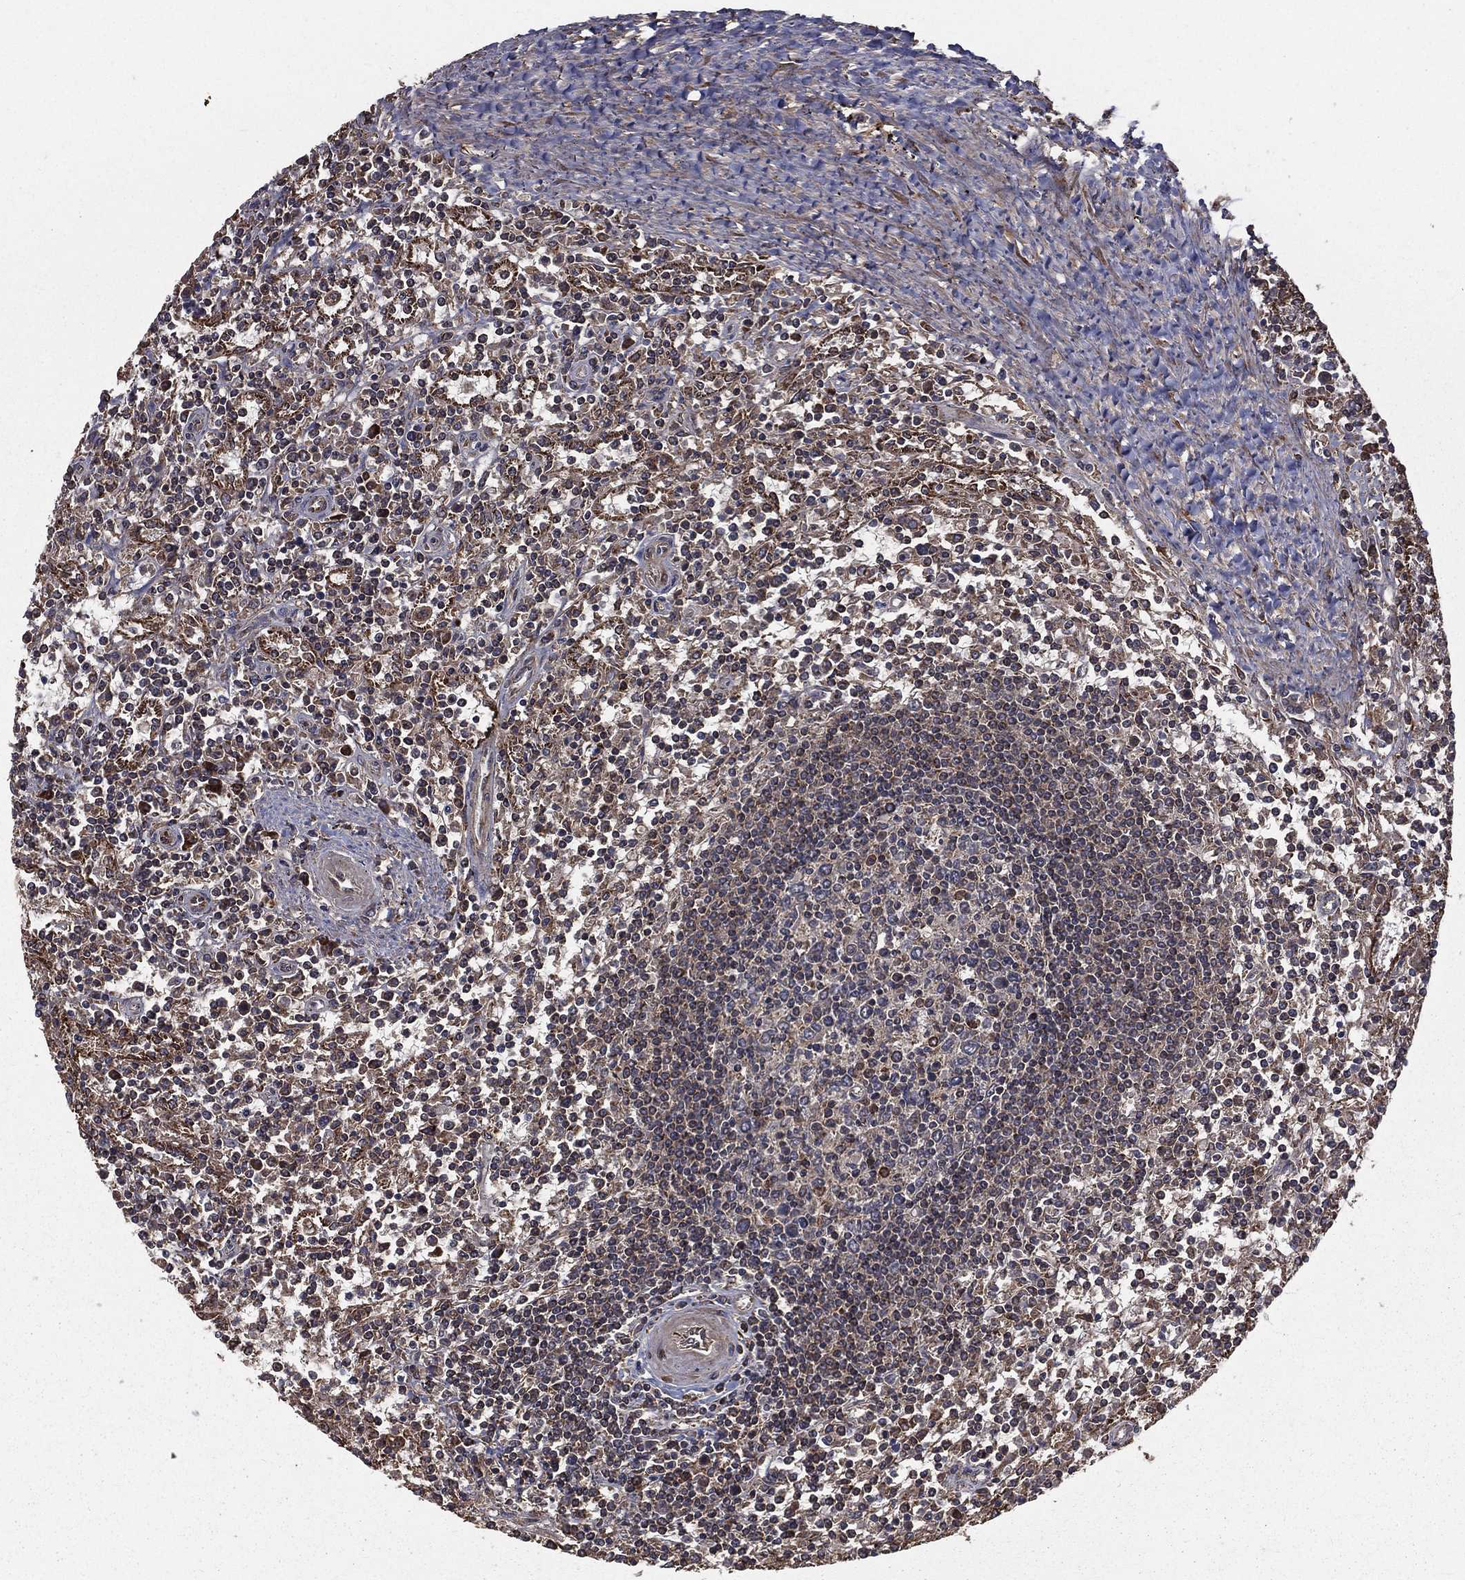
{"staining": {"intensity": "weak", "quantity": "<25%", "location": "cytoplasmic/membranous"}, "tissue": "lymphoma", "cell_type": "Tumor cells", "image_type": "cancer", "snomed": [{"axis": "morphology", "description": "Malignant lymphoma, non-Hodgkin's type, Low grade"}, {"axis": "topography", "description": "Spleen"}], "caption": "There is no significant staining in tumor cells of lymphoma.", "gene": "OLFML1", "patient": {"sex": "male", "age": 62}}